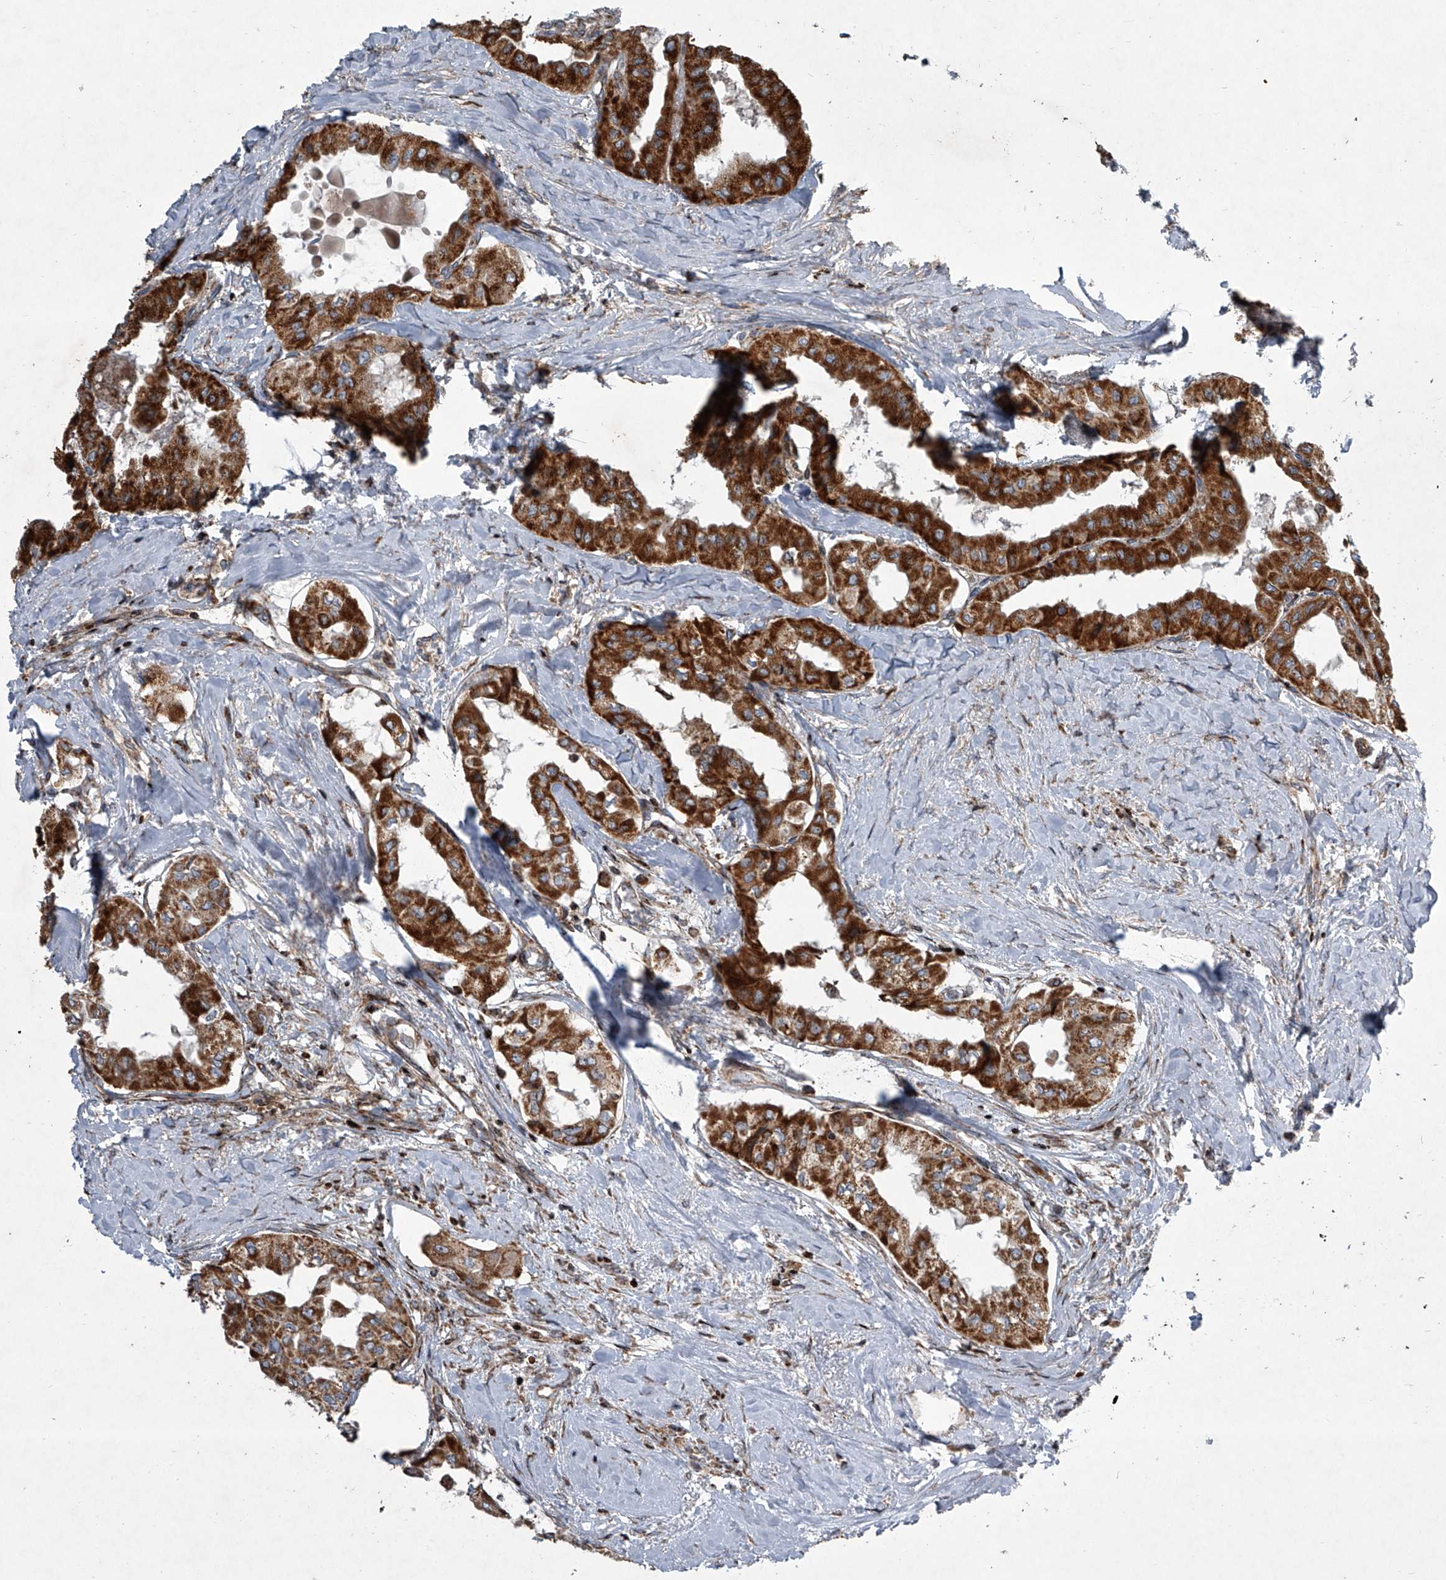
{"staining": {"intensity": "strong", "quantity": ">75%", "location": "cytoplasmic/membranous"}, "tissue": "thyroid cancer", "cell_type": "Tumor cells", "image_type": "cancer", "snomed": [{"axis": "morphology", "description": "Papillary adenocarcinoma, NOS"}, {"axis": "topography", "description": "Thyroid gland"}], "caption": "Protein staining exhibits strong cytoplasmic/membranous expression in about >75% of tumor cells in thyroid cancer. The staining was performed using DAB to visualize the protein expression in brown, while the nuclei were stained in blue with hematoxylin (Magnification: 20x).", "gene": "STRADA", "patient": {"sex": "female", "age": 59}}